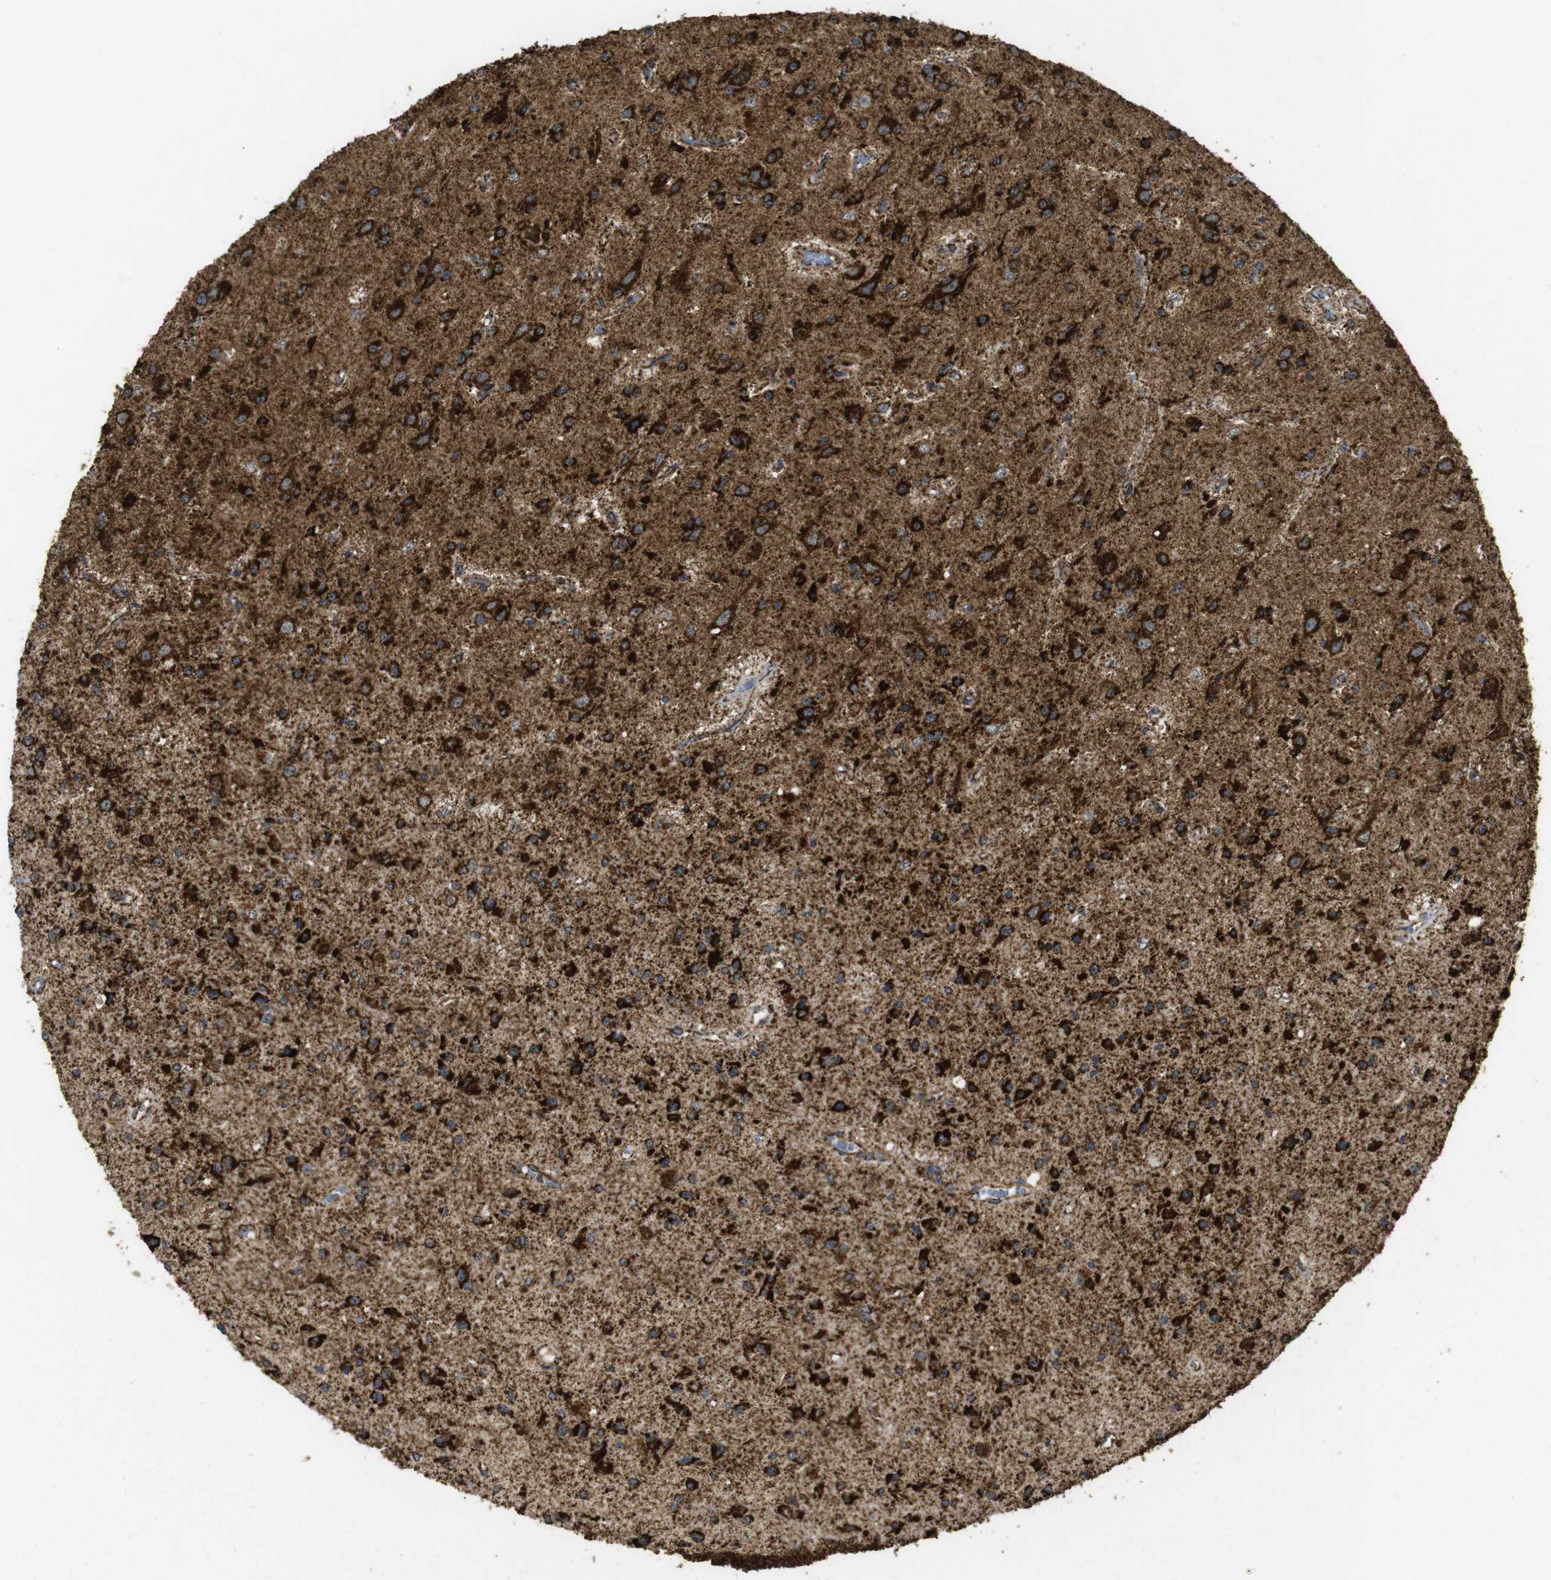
{"staining": {"intensity": "strong", "quantity": ">75%", "location": "cytoplasmic/membranous"}, "tissue": "glioma", "cell_type": "Tumor cells", "image_type": "cancer", "snomed": [{"axis": "morphology", "description": "Glioma, malignant, Low grade"}, {"axis": "topography", "description": "Brain"}], "caption": "Malignant glioma (low-grade) stained with immunohistochemistry shows strong cytoplasmic/membranous expression in approximately >75% of tumor cells.", "gene": "ATP5F1A", "patient": {"sex": "male", "age": 58}}